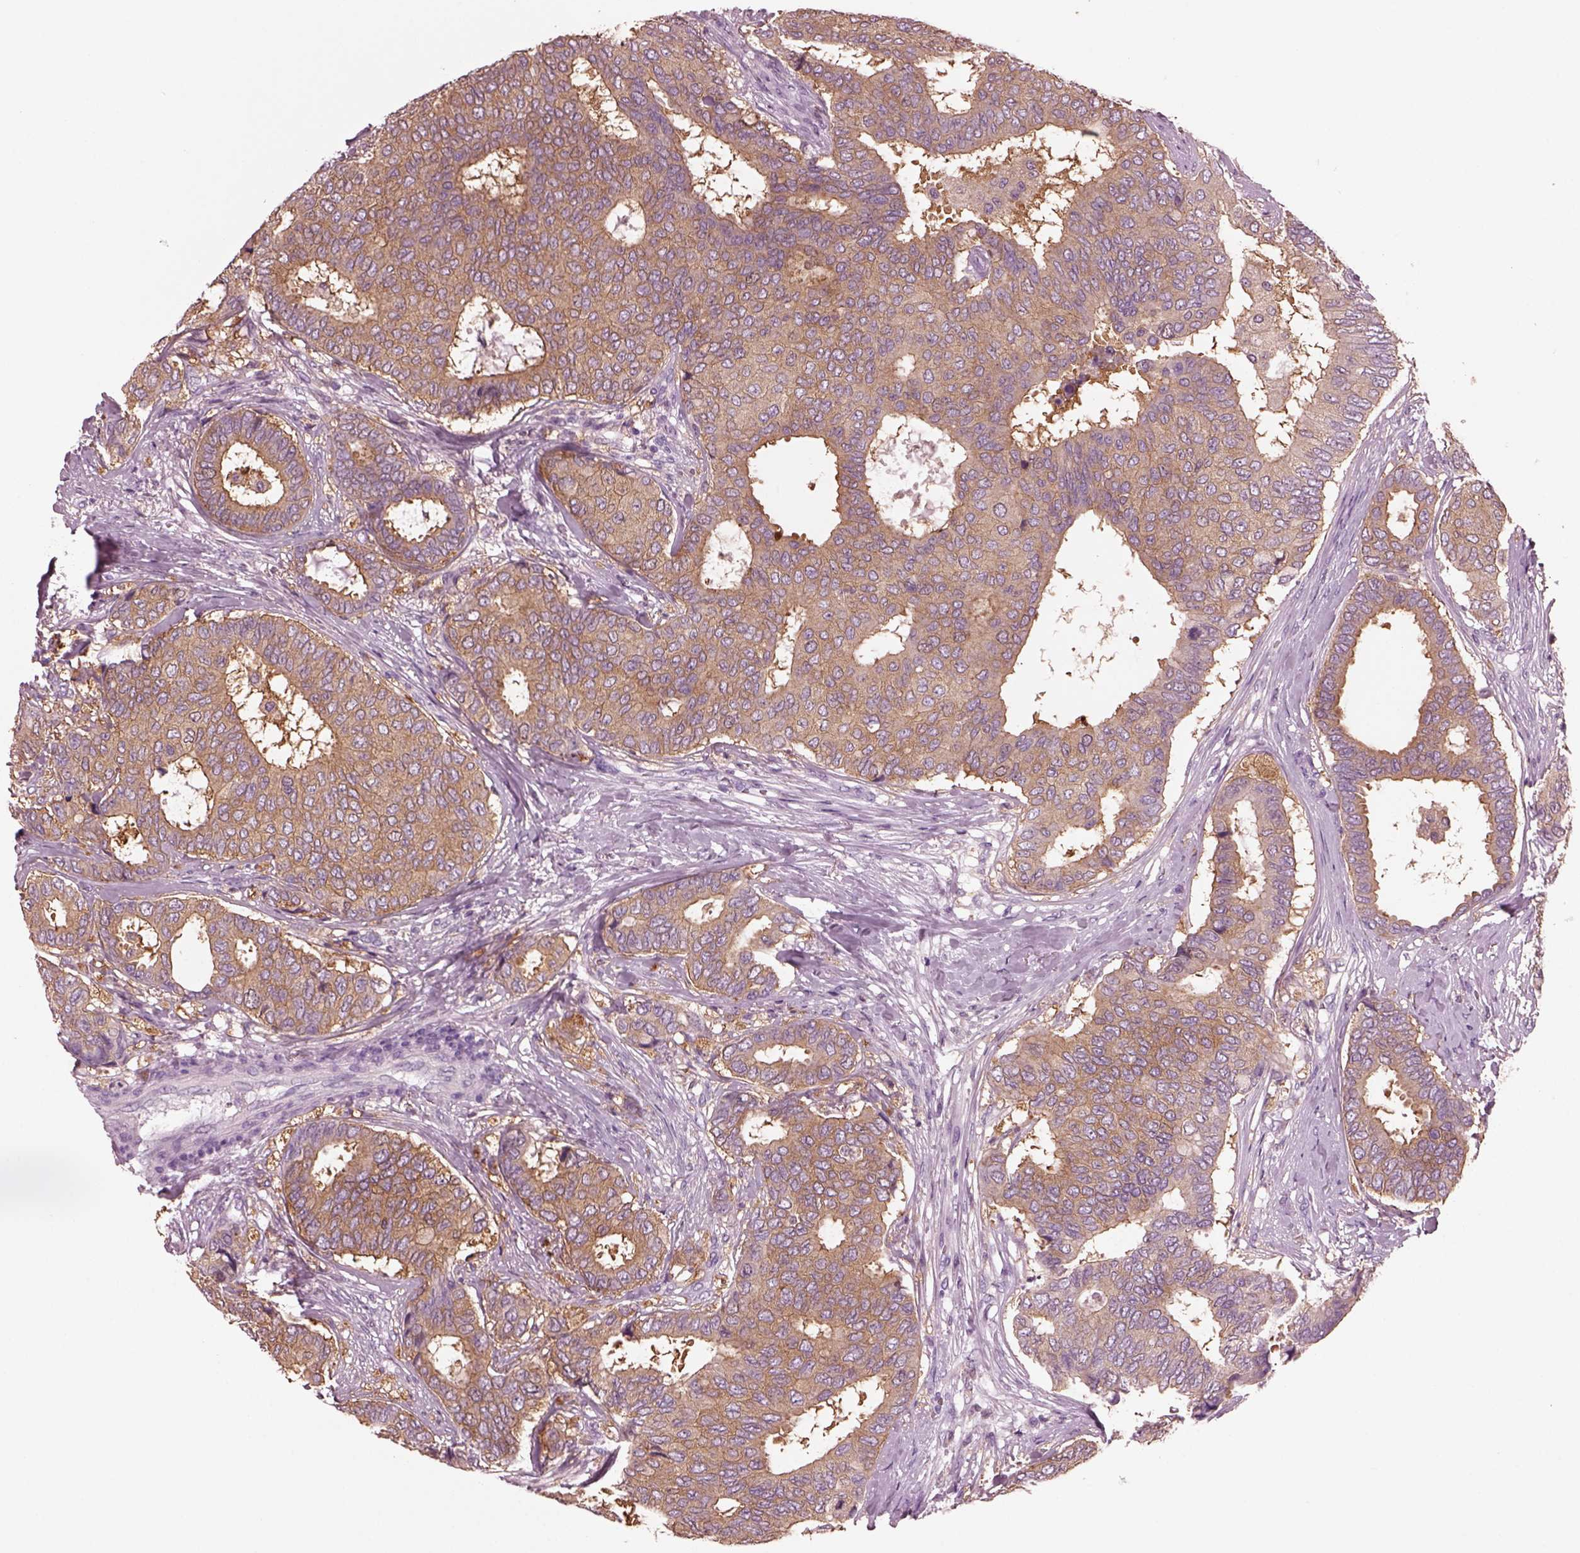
{"staining": {"intensity": "moderate", "quantity": ">75%", "location": "cytoplasmic/membranous"}, "tissue": "breast cancer", "cell_type": "Tumor cells", "image_type": "cancer", "snomed": [{"axis": "morphology", "description": "Duct carcinoma"}, {"axis": "topography", "description": "Breast"}], "caption": "DAB (3,3'-diaminobenzidine) immunohistochemical staining of breast cancer (infiltrating ductal carcinoma) exhibits moderate cytoplasmic/membranous protein expression in about >75% of tumor cells.", "gene": "SHTN1", "patient": {"sex": "female", "age": 75}}